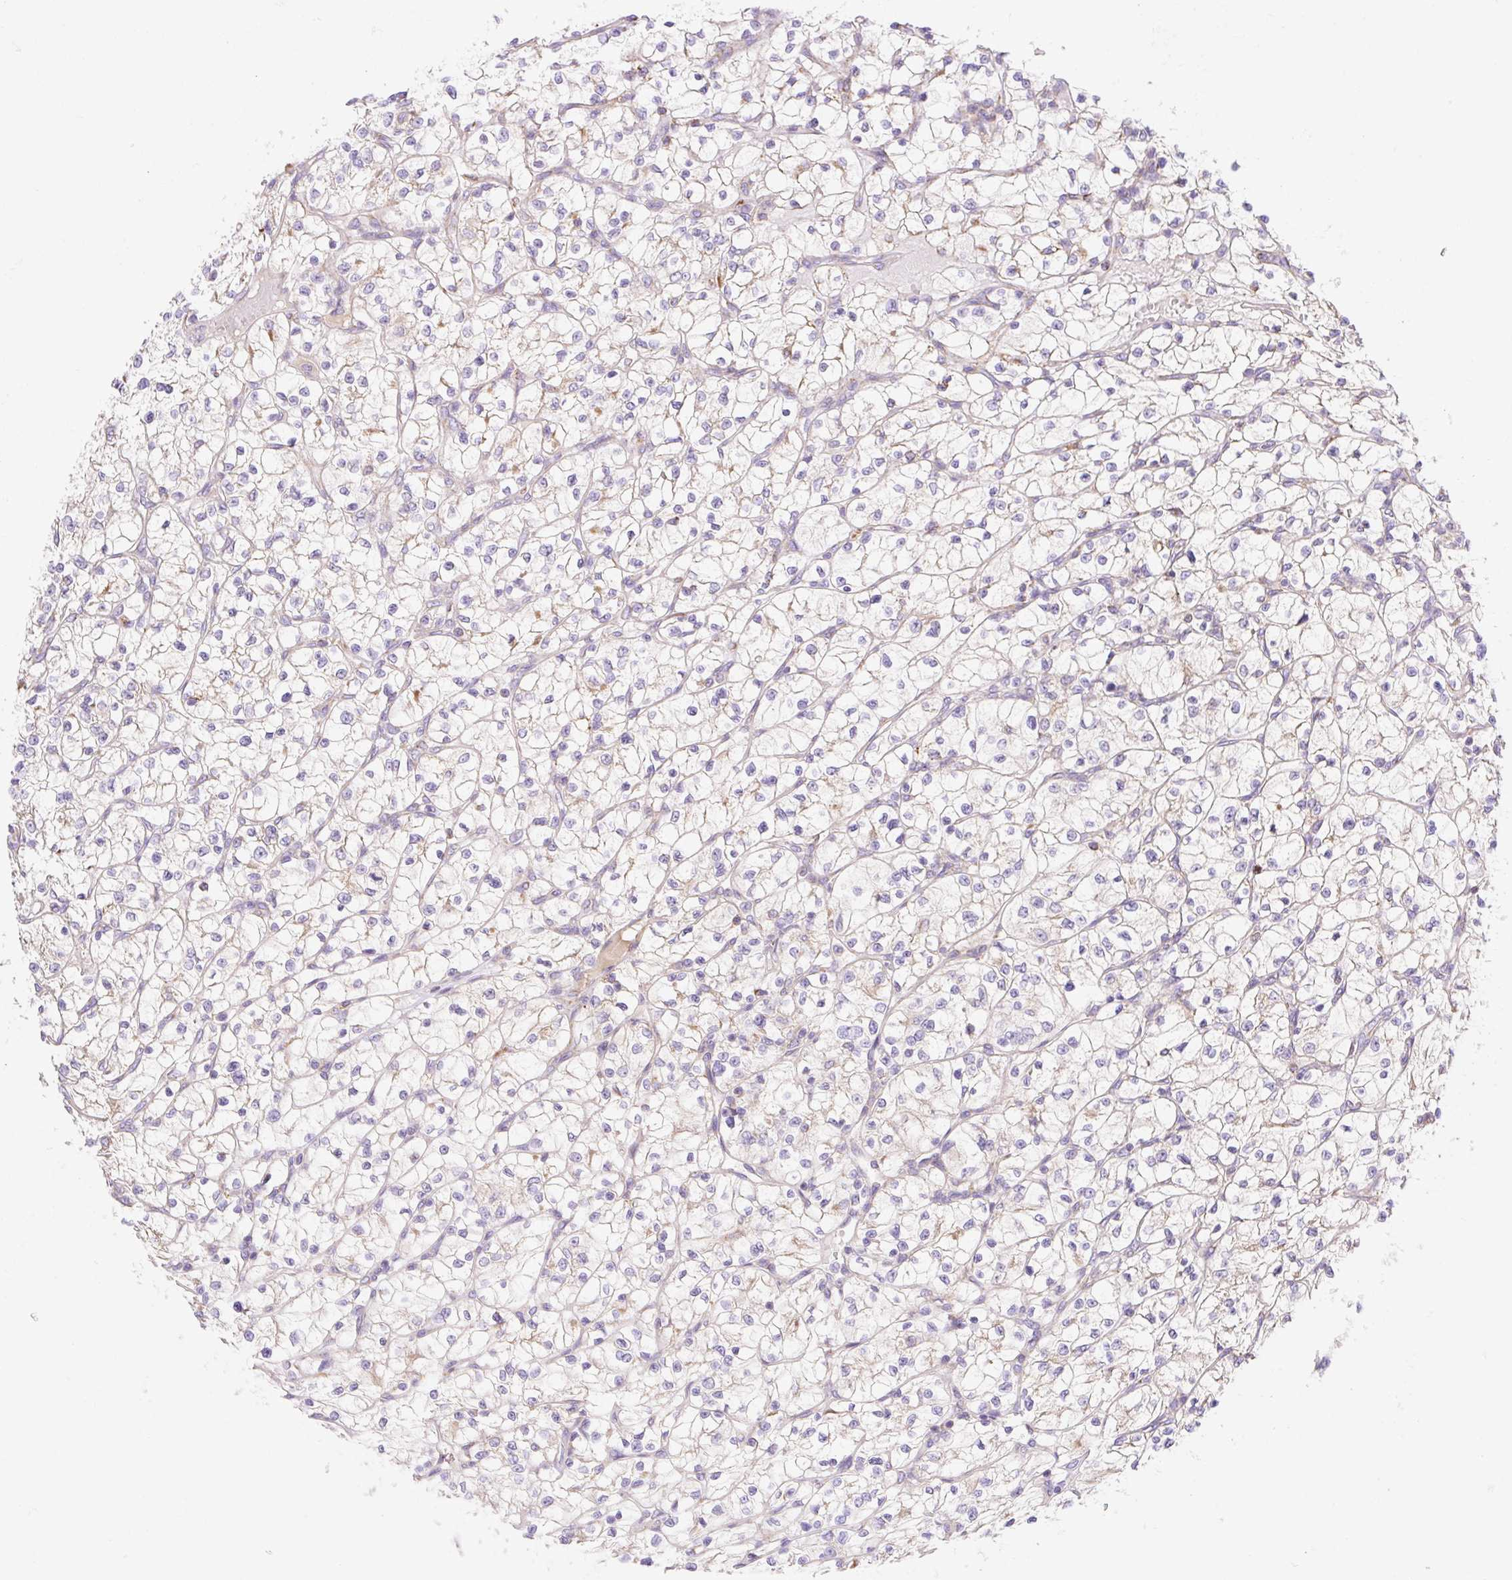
{"staining": {"intensity": "negative", "quantity": "none", "location": "none"}, "tissue": "renal cancer", "cell_type": "Tumor cells", "image_type": "cancer", "snomed": [{"axis": "morphology", "description": "Adenocarcinoma, NOS"}, {"axis": "topography", "description": "Kidney"}], "caption": "This photomicrograph is of renal cancer stained with IHC to label a protein in brown with the nuclei are counter-stained blue. There is no positivity in tumor cells. (Brightfield microscopy of DAB (3,3'-diaminobenzidine) immunohistochemistry (IHC) at high magnification).", "gene": "ETNK2", "patient": {"sex": "female", "age": 64}}